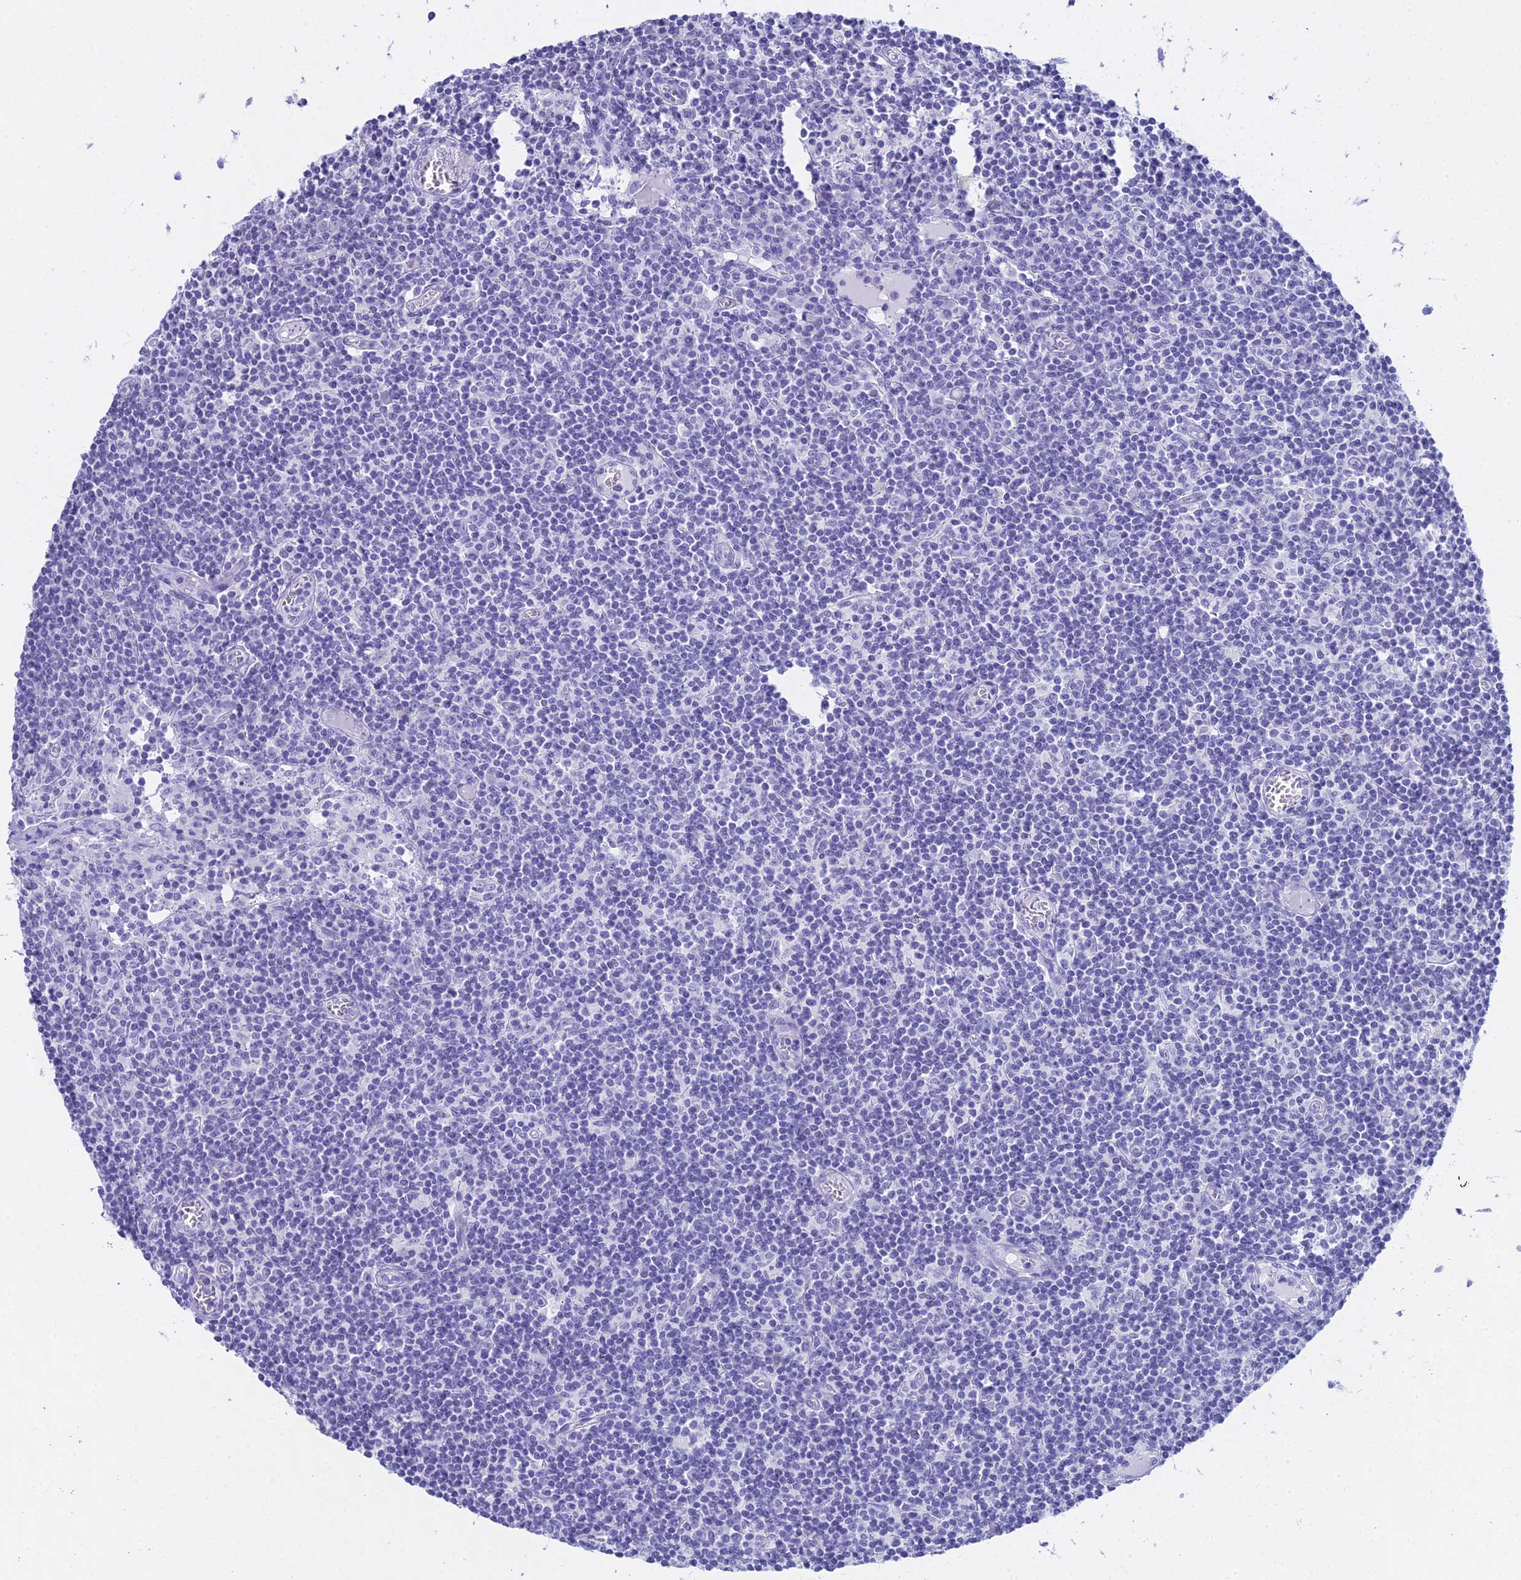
{"staining": {"intensity": "negative", "quantity": "none", "location": "none"}, "tissue": "lymph node", "cell_type": "Germinal center cells", "image_type": "normal", "snomed": [{"axis": "morphology", "description": "Normal tissue, NOS"}, {"axis": "topography", "description": "Lymph node"}], "caption": "DAB immunohistochemical staining of unremarkable lymph node demonstrates no significant positivity in germinal center cells. (DAB immunohistochemistry (IHC), high magnification).", "gene": "CGB1", "patient": {"sex": "female", "age": 55}}